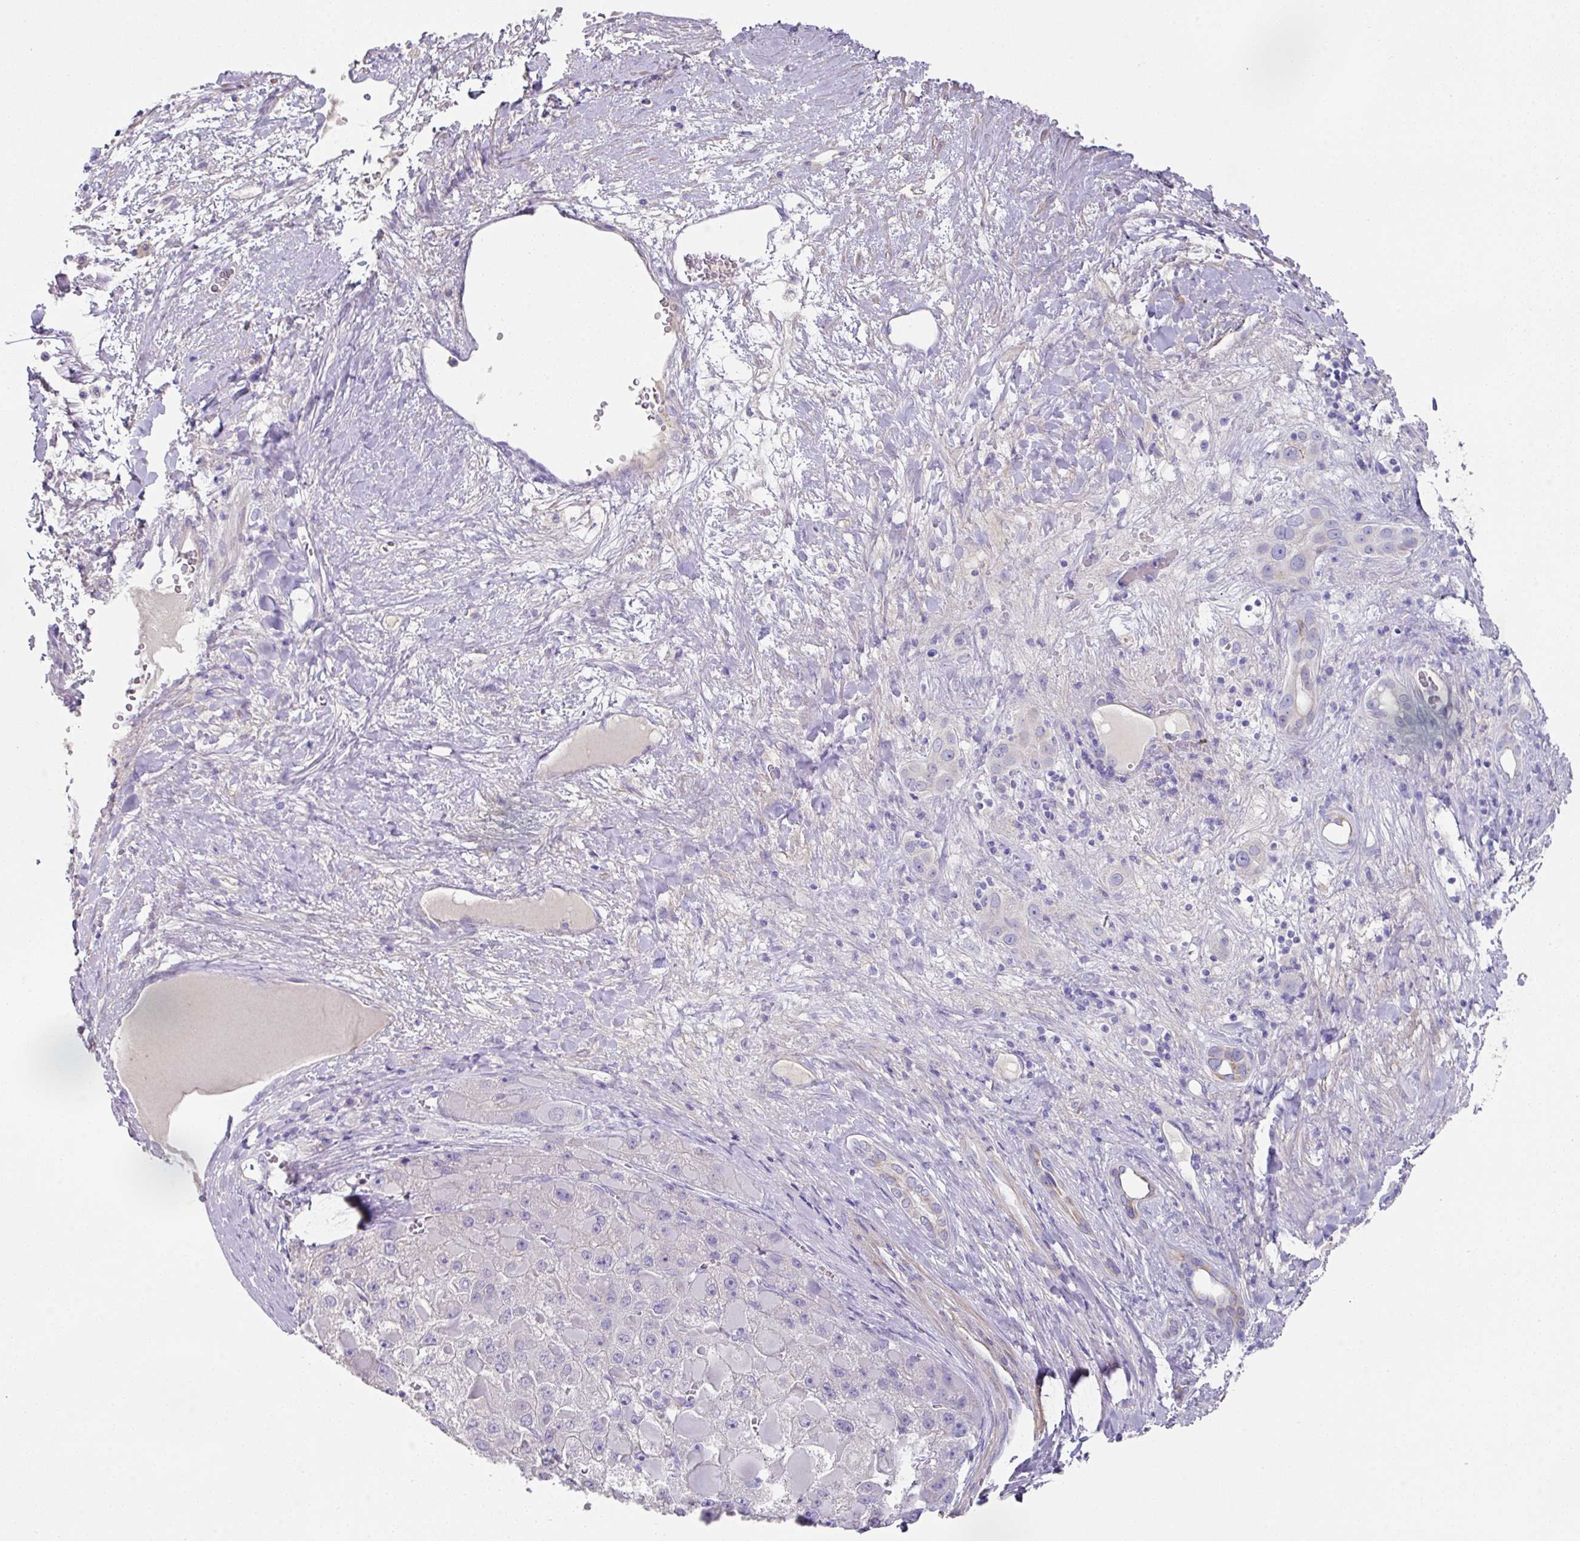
{"staining": {"intensity": "negative", "quantity": "none", "location": "none"}, "tissue": "liver cancer", "cell_type": "Tumor cells", "image_type": "cancer", "snomed": [{"axis": "morphology", "description": "Carcinoma, Hepatocellular, NOS"}, {"axis": "topography", "description": "Liver"}], "caption": "Liver hepatocellular carcinoma stained for a protein using immunohistochemistry (IHC) displays no staining tumor cells.", "gene": "TARM1", "patient": {"sex": "female", "age": 73}}